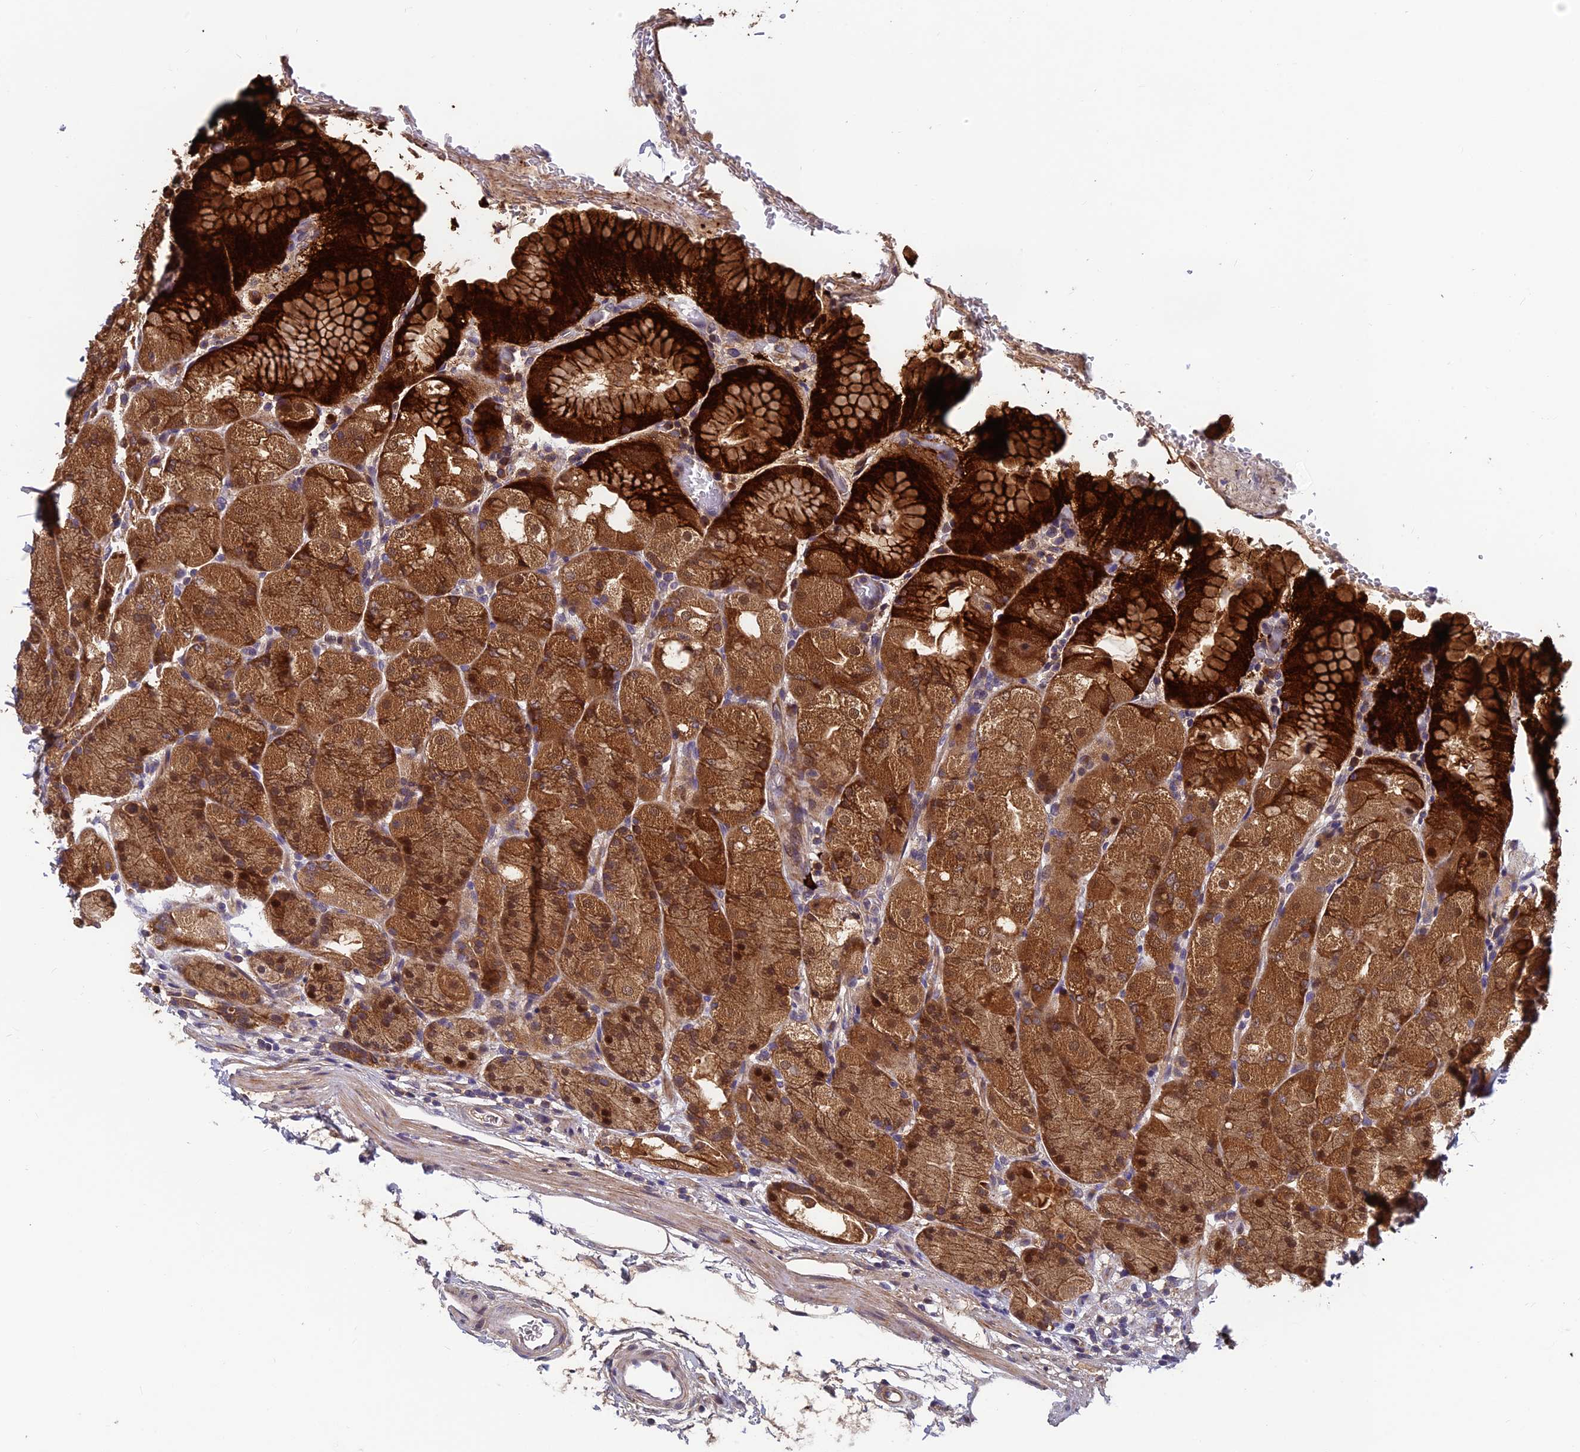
{"staining": {"intensity": "strong", "quantity": ">75%", "location": "cytoplasmic/membranous,nuclear"}, "tissue": "stomach", "cell_type": "Glandular cells", "image_type": "normal", "snomed": [{"axis": "morphology", "description": "Normal tissue, NOS"}, {"axis": "topography", "description": "Stomach, upper"}, {"axis": "topography", "description": "Stomach, lower"}], "caption": "DAB (3,3'-diaminobenzidine) immunohistochemical staining of normal stomach shows strong cytoplasmic/membranous,nuclear protein positivity in approximately >75% of glandular cells.", "gene": "CCDC15", "patient": {"sex": "male", "age": 62}}